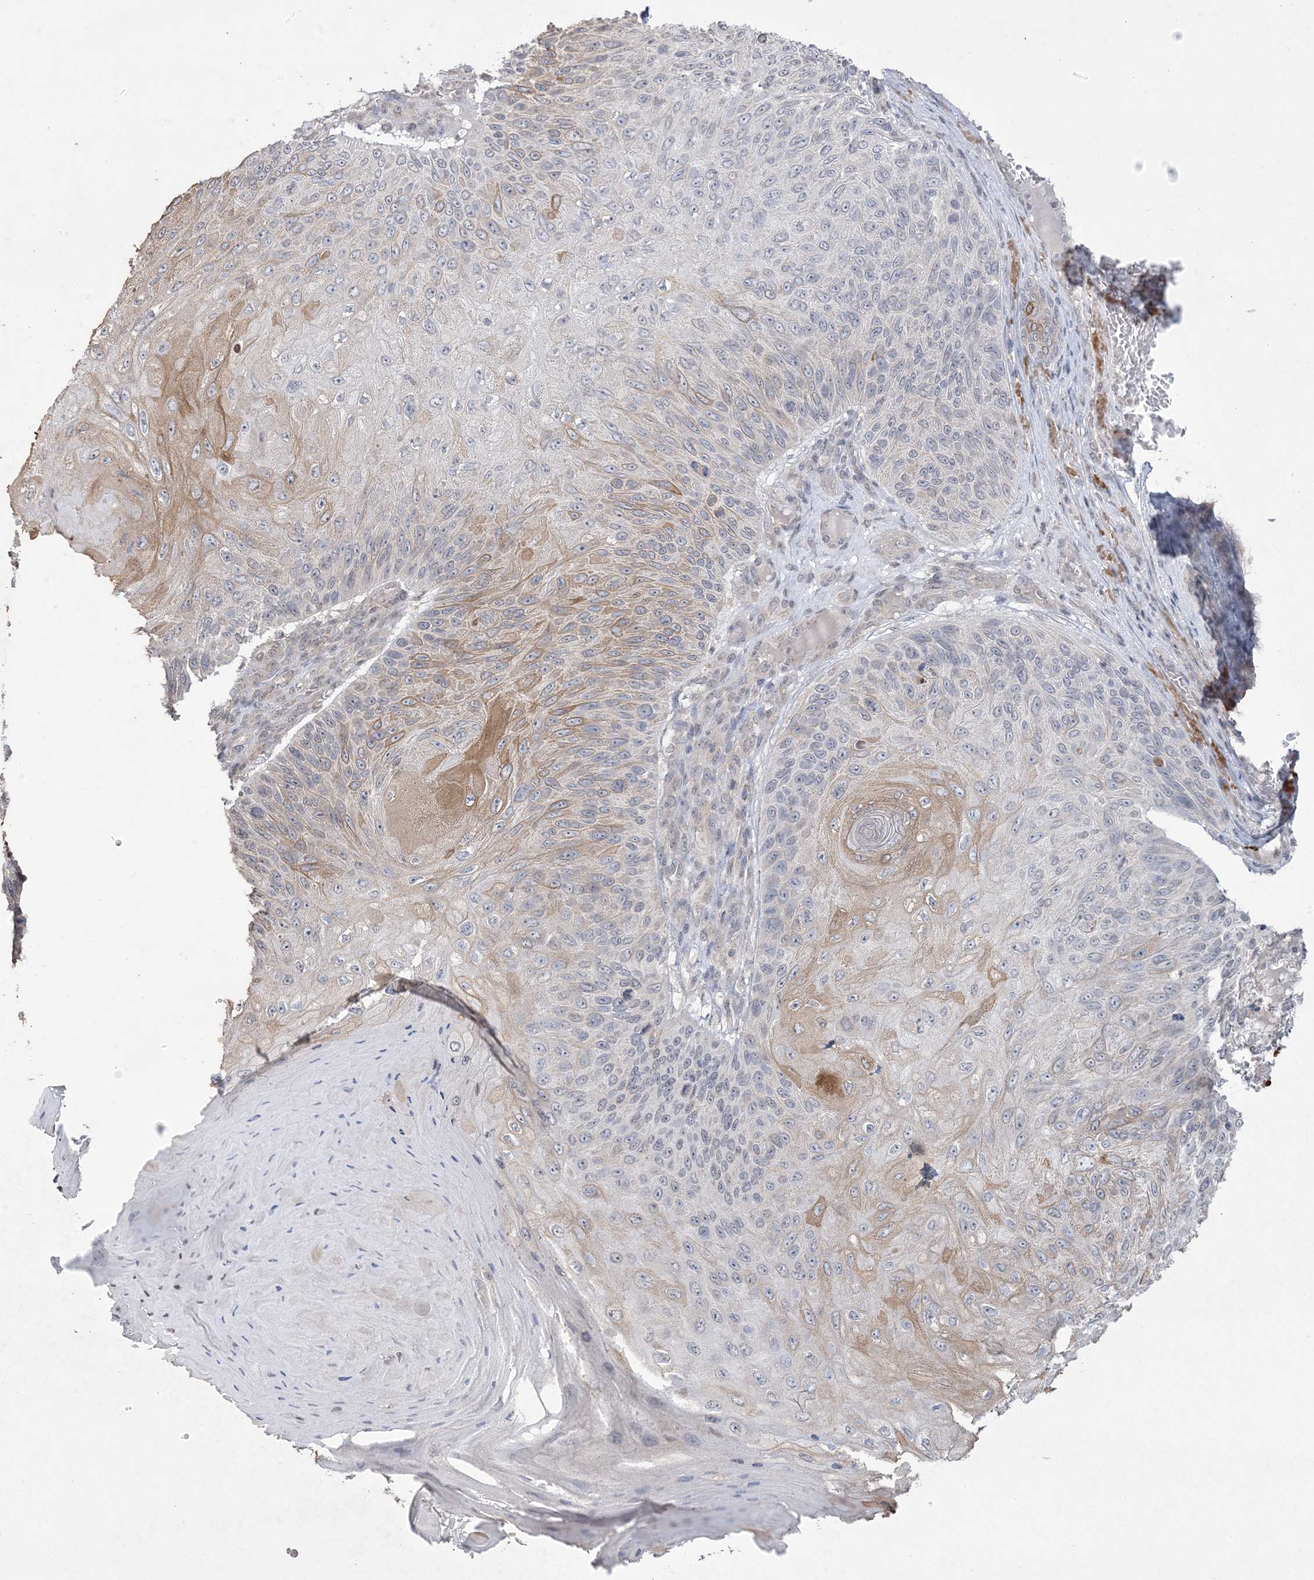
{"staining": {"intensity": "moderate", "quantity": "<25%", "location": "cytoplasmic/membranous"}, "tissue": "skin cancer", "cell_type": "Tumor cells", "image_type": "cancer", "snomed": [{"axis": "morphology", "description": "Squamous cell carcinoma, NOS"}, {"axis": "topography", "description": "Skin"}], "caption": "High-magnification brightfield microscopy of skin cancer stained with DAB (brown) and counterstained with hematoxylin (blue). tumor cells exhibit moderate cytoplasmic/membranous positivity is identified in about<25% of cells.", "gene": "XRN1", "patient": {"sex": "female", "age": 88}}